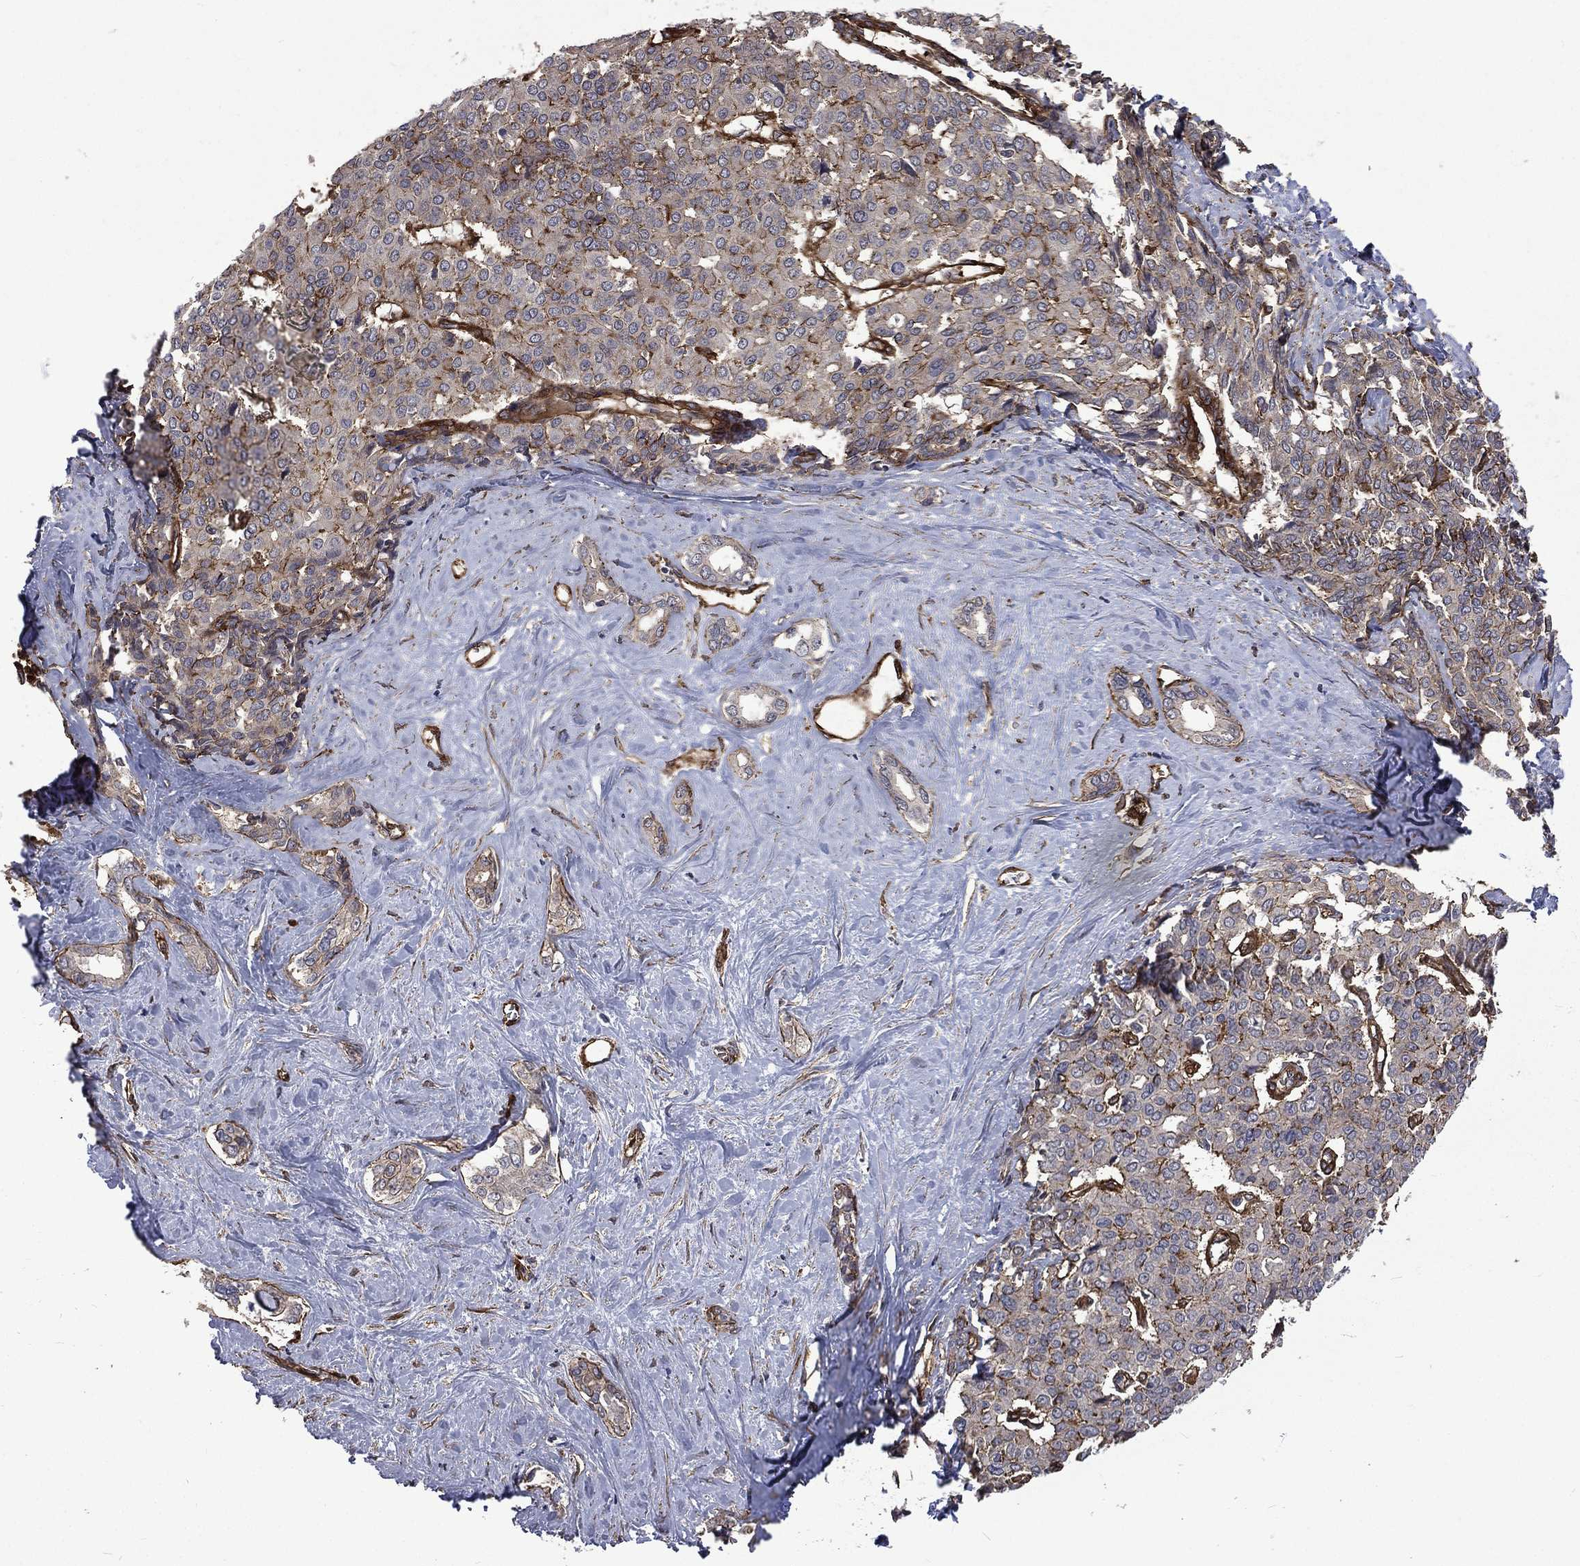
{"staining": {"intensity": "moderate", "quantity": ">75%", "location": "cytoplasmic/membranous"}, "tissue": "liver cancer", "cell_type": "Tumor cells", "image_type": "cancer", "snomed": [{"axis": "morphology", "description": "Cholangiocarcinoma"}, {"axis": "topography", "description": "Liver"}], "caption": "Immunohistochemical staining of liver cancer (cholangiocarcinoma) exhibits medium levels of moderate cytoplasmic/membranous positivity in about >75% of tumor cells.", "gene": "PPFIBP1", "patient": {"sex": "female", "age": 47}}